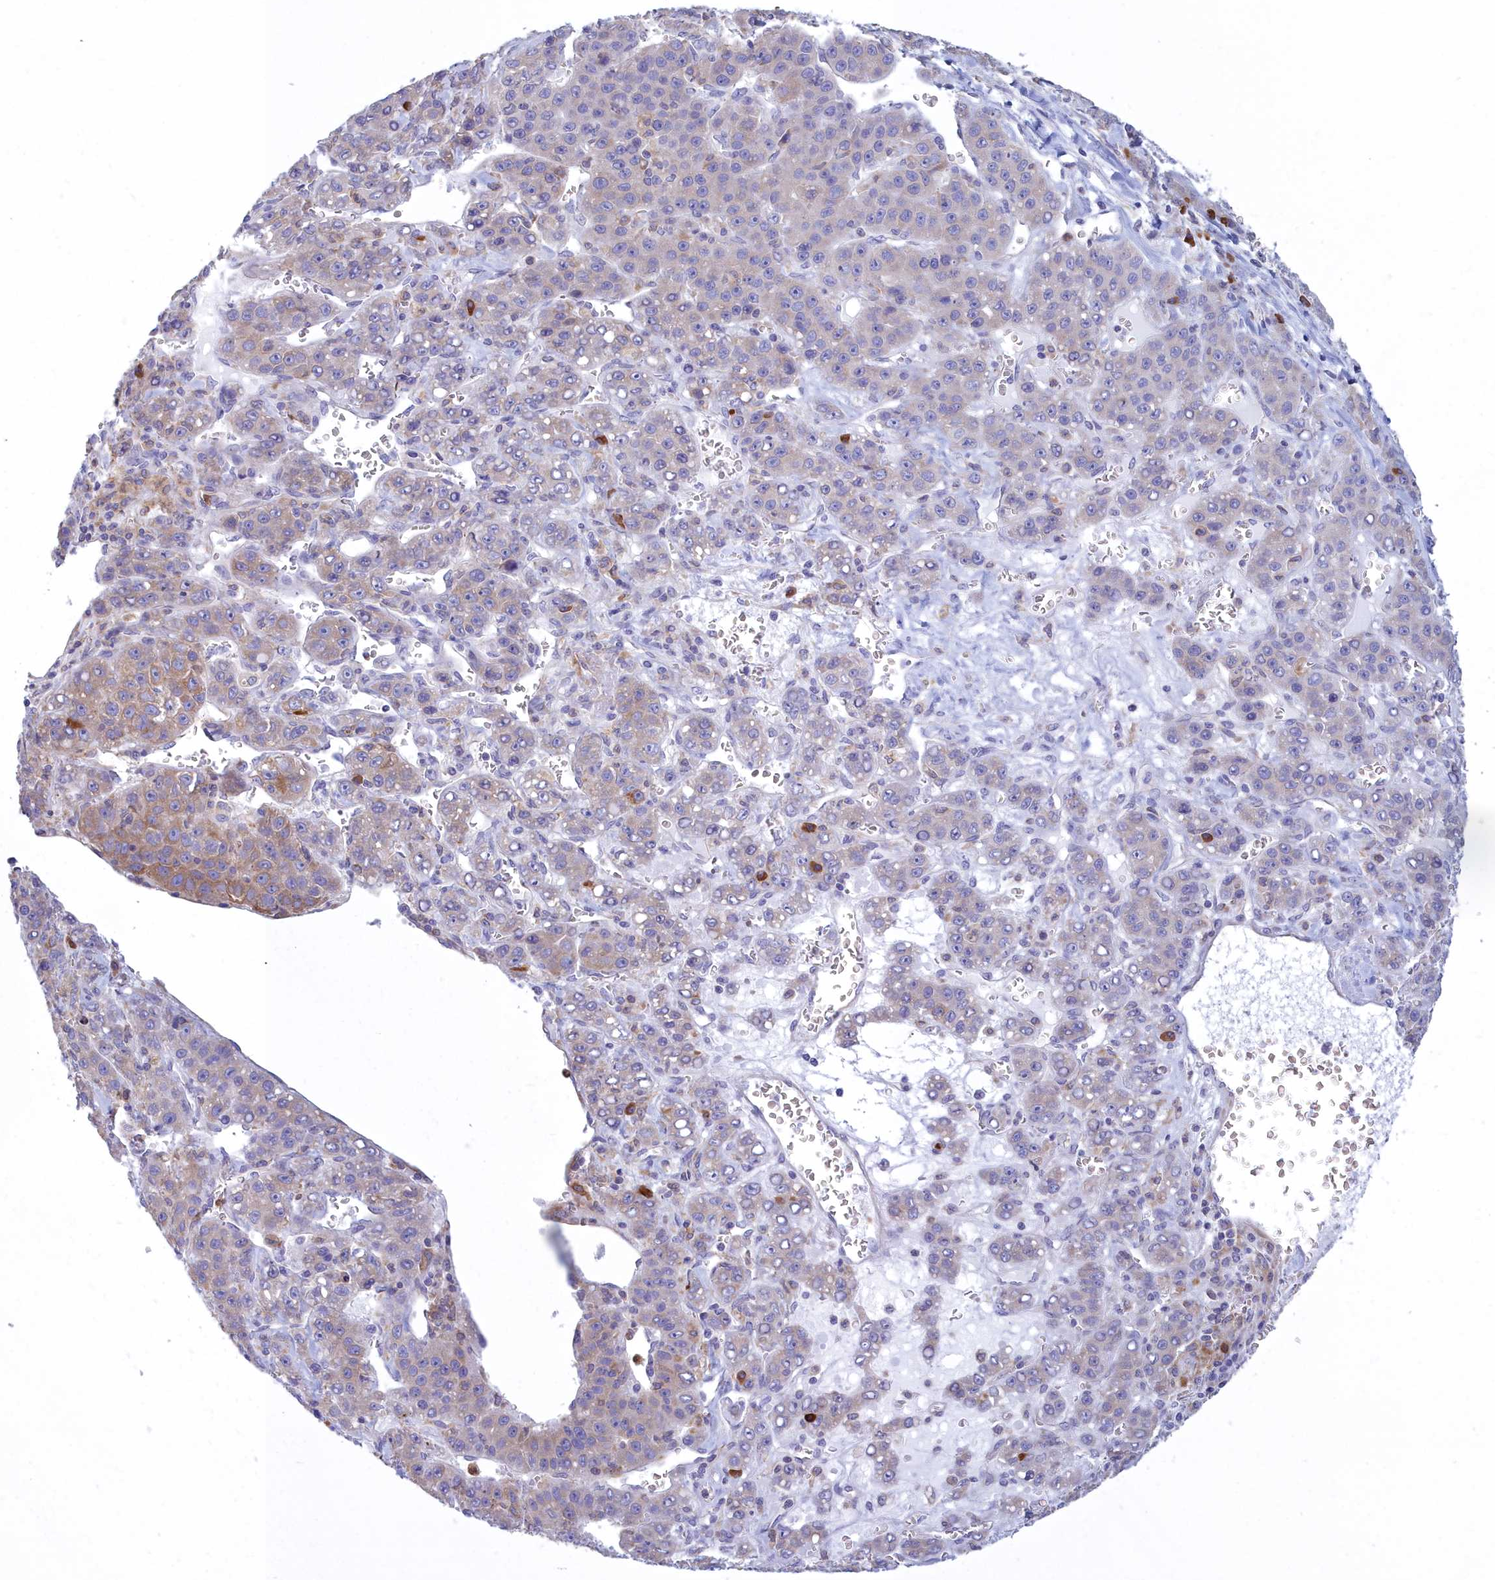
{"staining": {"intensity": "weak", "quantity": "25%-75%", "location": "cytoplasmic/membranous"}, "tissue": "liver cancer", "cell_type": "Tumor cells", "image_type": "cancer", "snomed": [{"axis": "morphology", "description": "Carcinoma, Hepatocellular, NOS"}, {"axis": "topography", "description": "Liver"}], "caption": "This is an image of immunohistochemistry staining of liver cancer (hepatocellular carcinoma), which shows weak positivity in the cytoplasmic/membranous of tumor cells.", "gene": "HM13", "patient": {"sex": "female", "age": 53}}